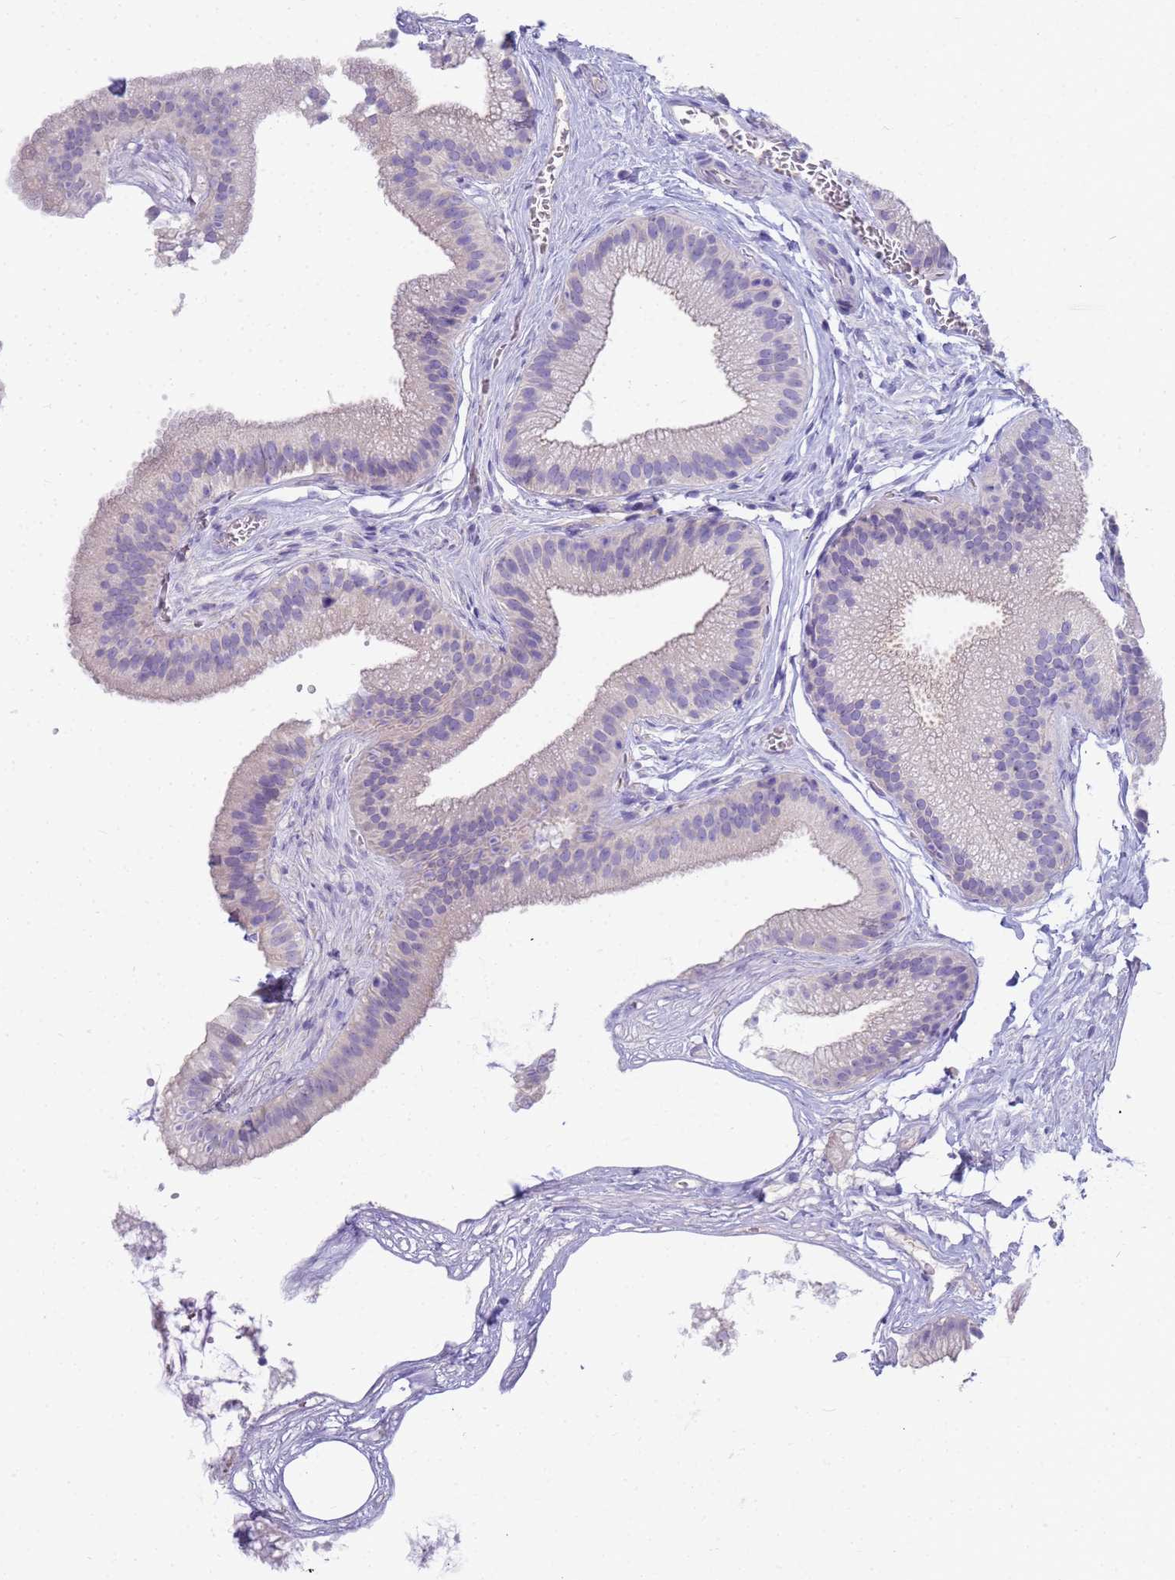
{"staining": {"intensity": "negative", "quantity": "none", "location": "none"}, "tissue": "gallbladder", "cell_type": "Glandular cells", "image_type": "normal", "snomed": [{"axis": "morphology", "description": "Normal tissue, NOS"}, {"axis": "topography", "description": "Gallbladder"}], "caption": "There is no significant staining in glandular cells of gallbladder. The staining is performed using DAB (3,3'-diaminobenzidine) brown chromogen with nuclei counter-stained in using hematoxylin.", "gene": "RNASE2", "patient": {"sex": "female", "age": 54}}